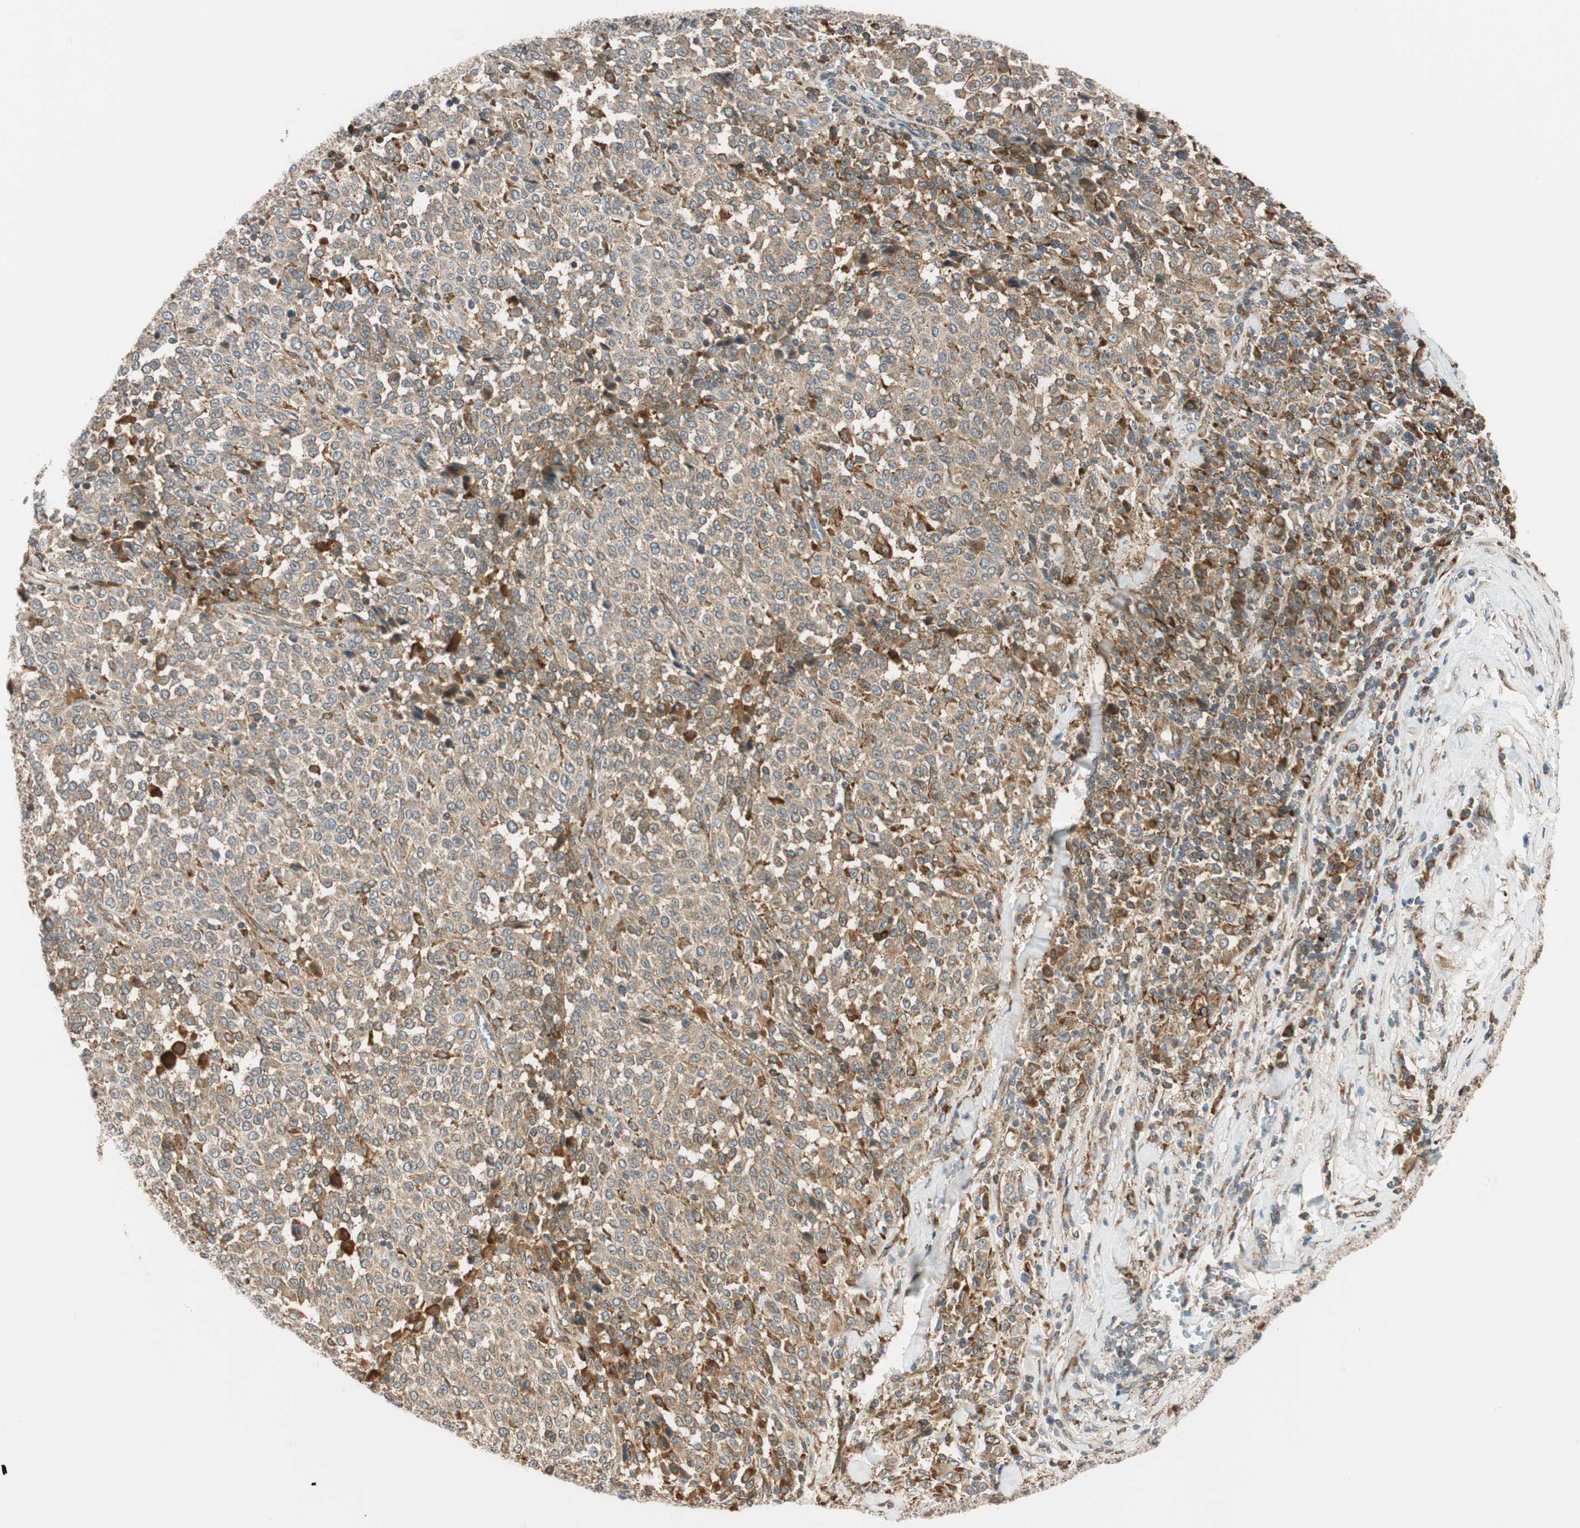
{"staining": {"intensity": "weak", "quantity": ">75%", "location": "cytoplasmic/membranous"}, "tissue": "melanoma", "cell_type": "Tumor cells", "image_type": "cancer", "snomed": [{"axis": "morphology", "description": "Malignant melanoma, Metastatic site"}, {"axis": "topography", "description": "Pancreas"}], "caption": "Melanoma stained with DAB (3,3'-diaminobenzidine) immunohistochemistry (IHC) displays low levels of weak cytoplasmic/membranous staining in approximately >75% of tumor cells.", "gene": "ABI1", "patient": {"sex": "female", "age": 30}}